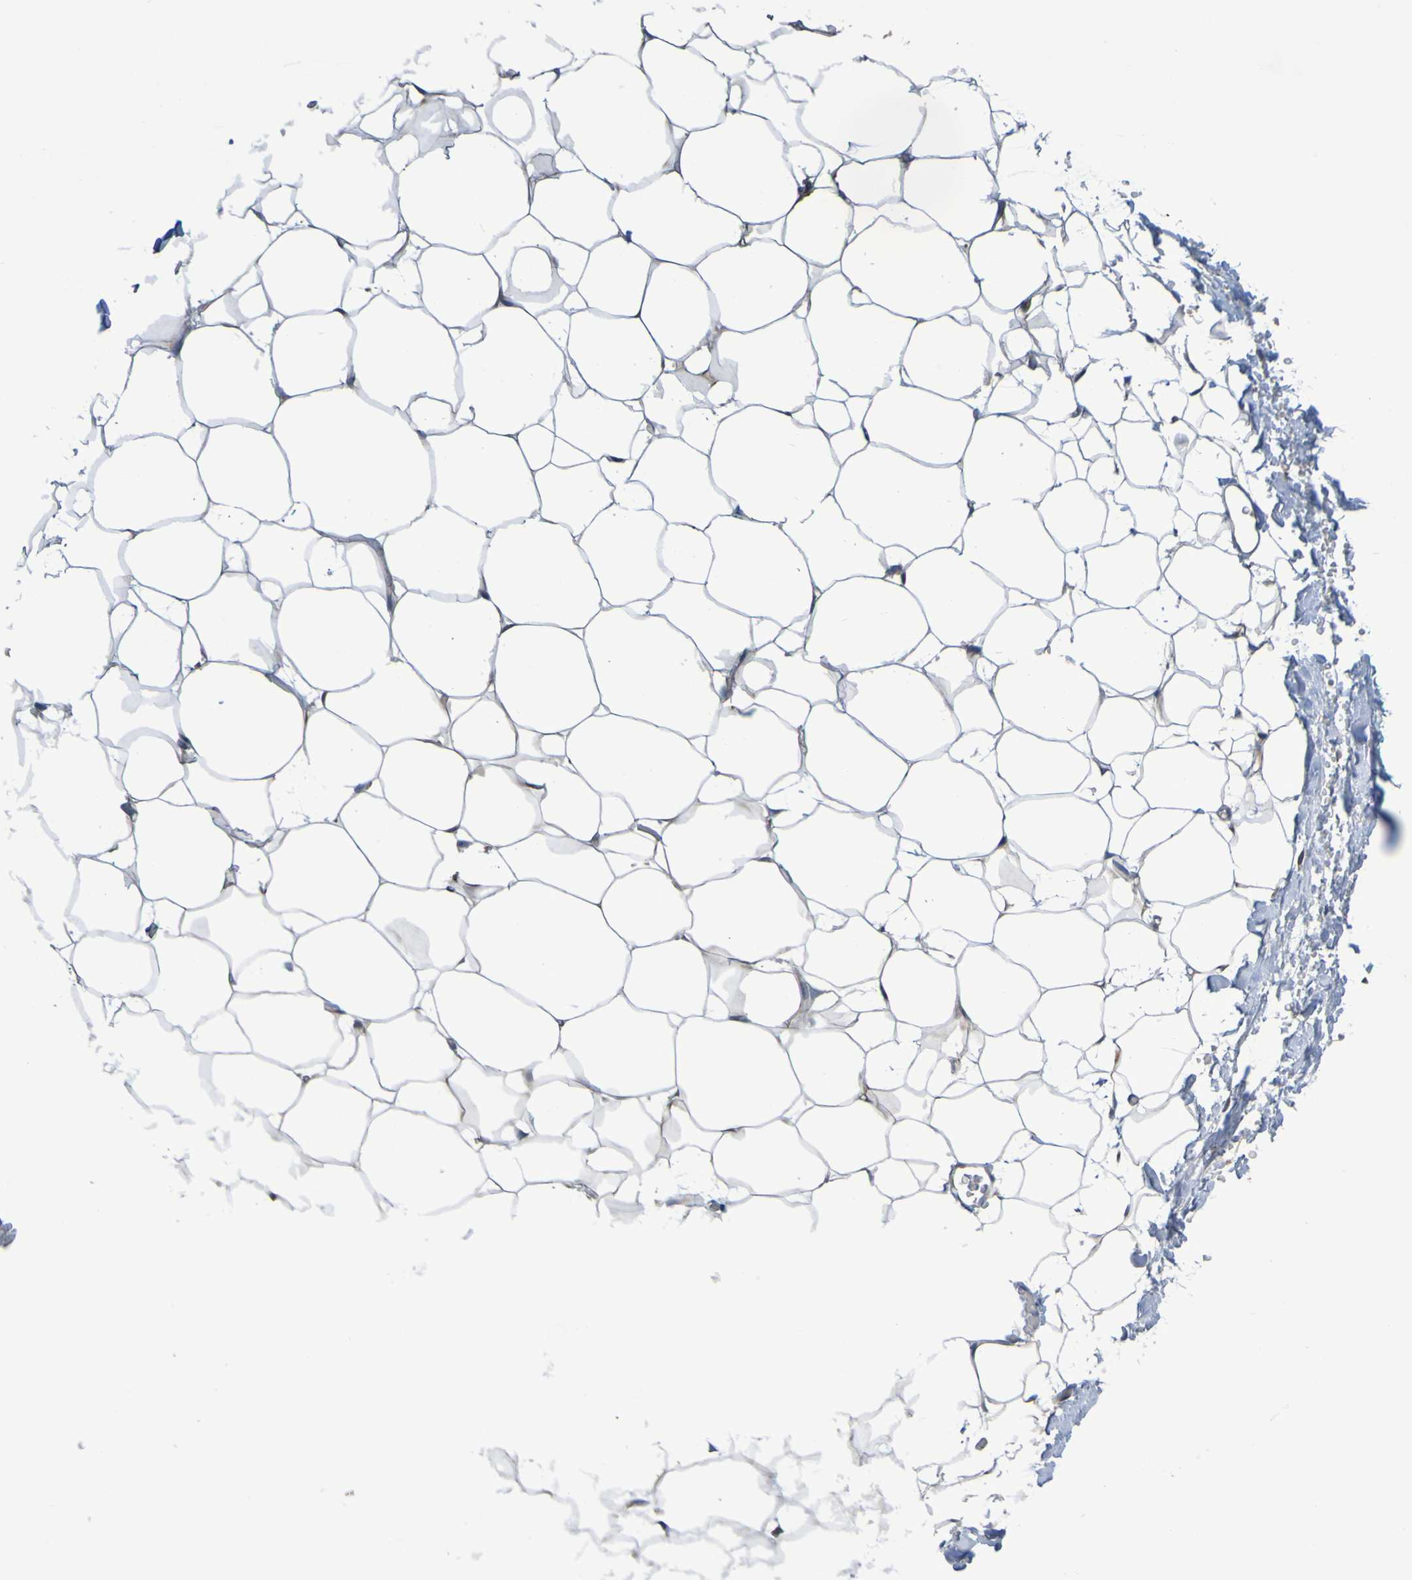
{"staining": {"intensity": "negative", "quantity": "none", "location": "none"}, "tissue": "adipose tissue", "cell_type": "Adipocytes", "image_type": "normal", "snomed": [{"axis": "morphology", "description": "Normal tissue, NOS"}, {"axis": "topography", "description": "Breast"}, {"axis": "topography", "description": "Adipose tissue"}], "caption": "Unremarkable adipose tissue was stained to show a protein in brown. There is no significant expression in adipocytes. (Immunohistochemistry, brightfield microscopy, high magnification).", "gene": "NPRL3", "patient": {"sex": "female", "age": 25}}